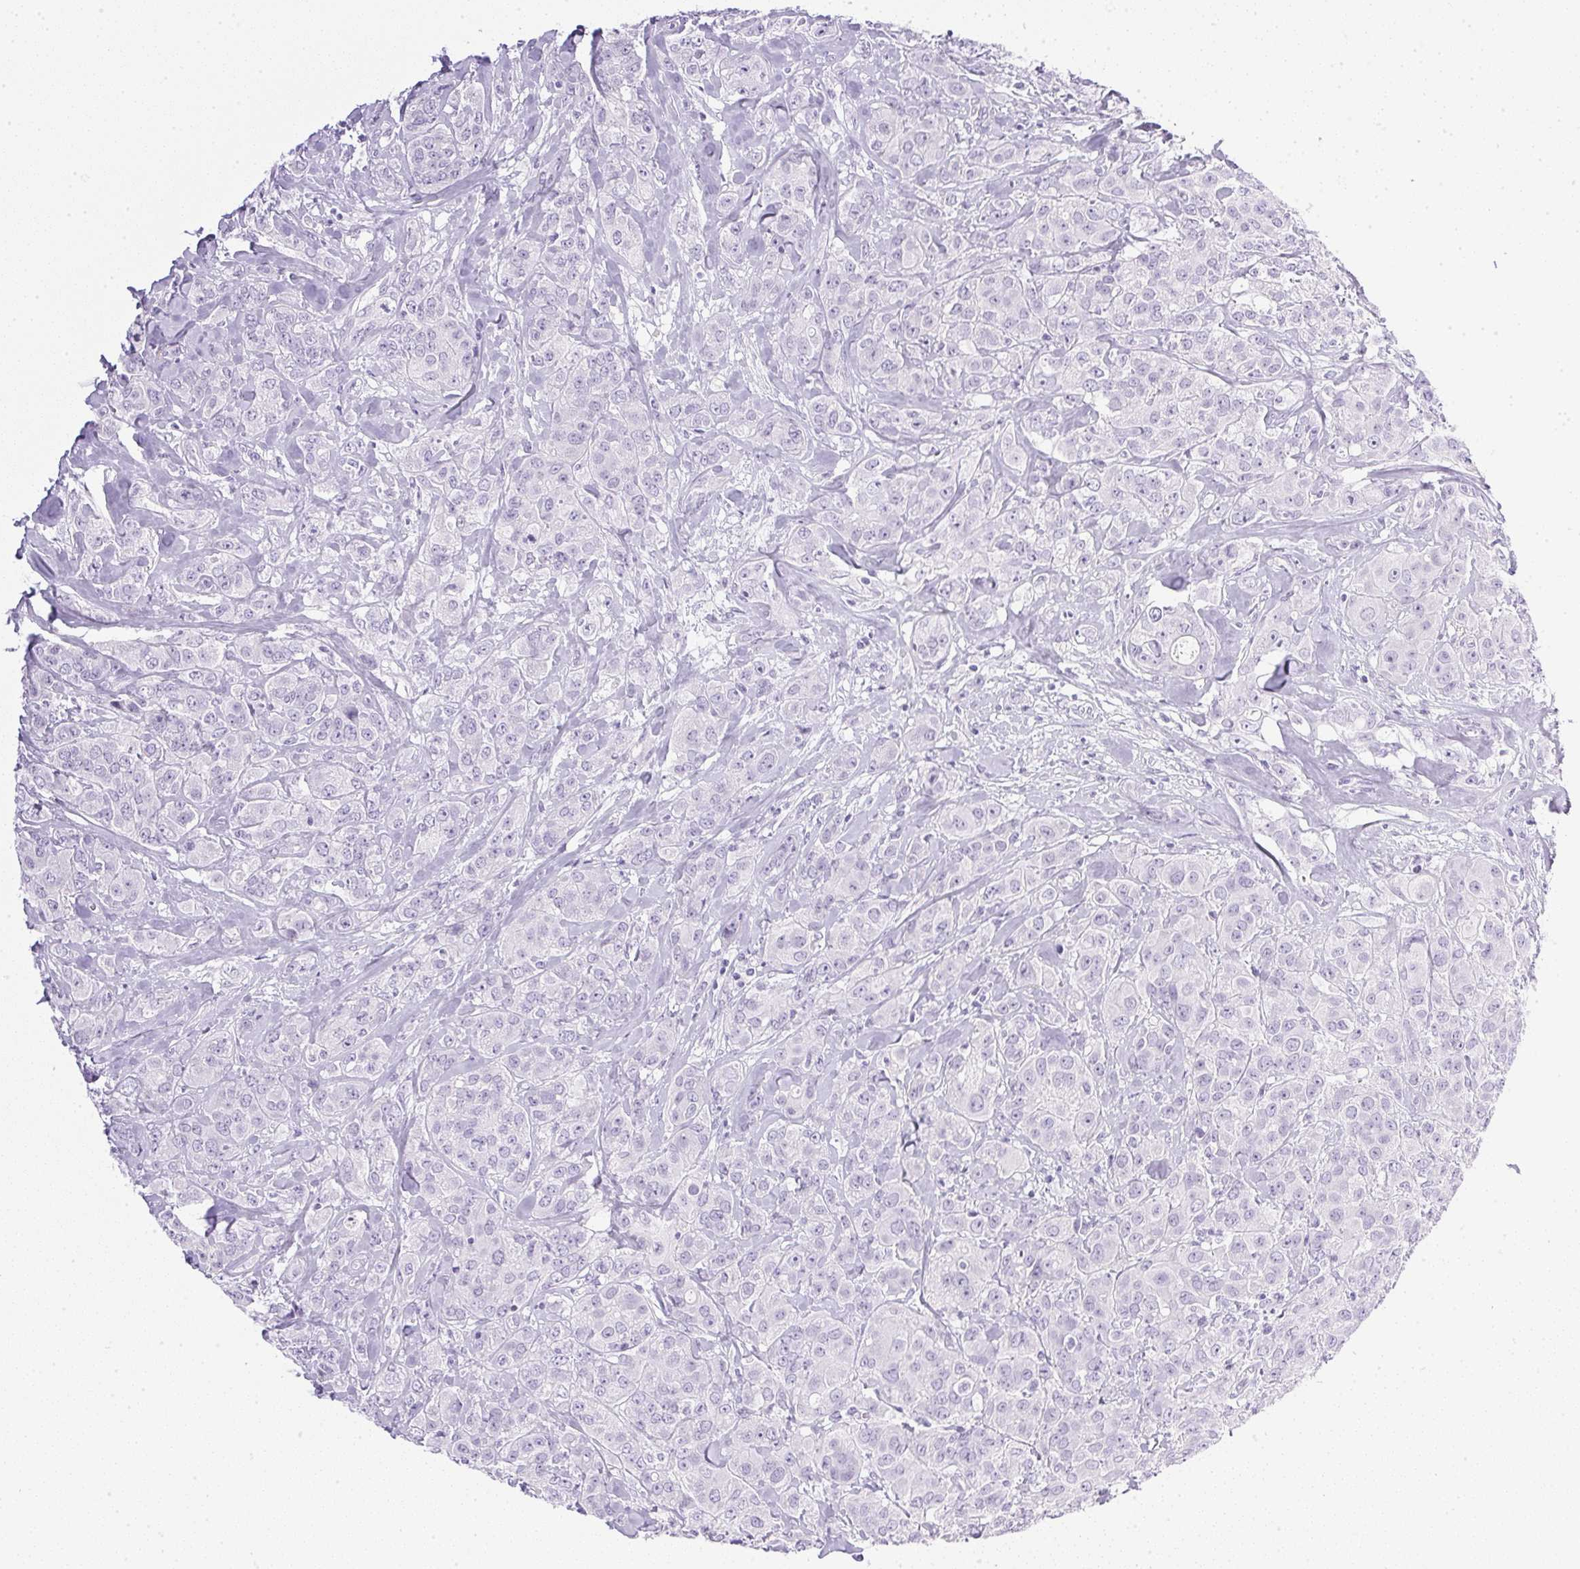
{"staining": {"intensity": "negative", "quantity": "none", "location": "none"}, "tissue": "breast cancer", "cell_type": "Tumor cells", "image_type": "cancer", "snomed": [{"axis": "morphology", "description": "Normal tissue, NOS"}, {"axis": "morphology", "description": "Duct carcinoma"}, {"axis": "topography", "description": "Breast"}], "caption": "High power microscopy histopathology image of an IHC histopathology image of breast cancer (infiltrating ductal carcinoma), revealing no significant positivity in tumor cells. The staining was performed using DAB to visualize the protein expression in brown, while the nuclei were stained in blue with hematoxylin (Magnification: 20x).", "gene": "CPB1", "patient": {"sex": "female", "age": 43}}